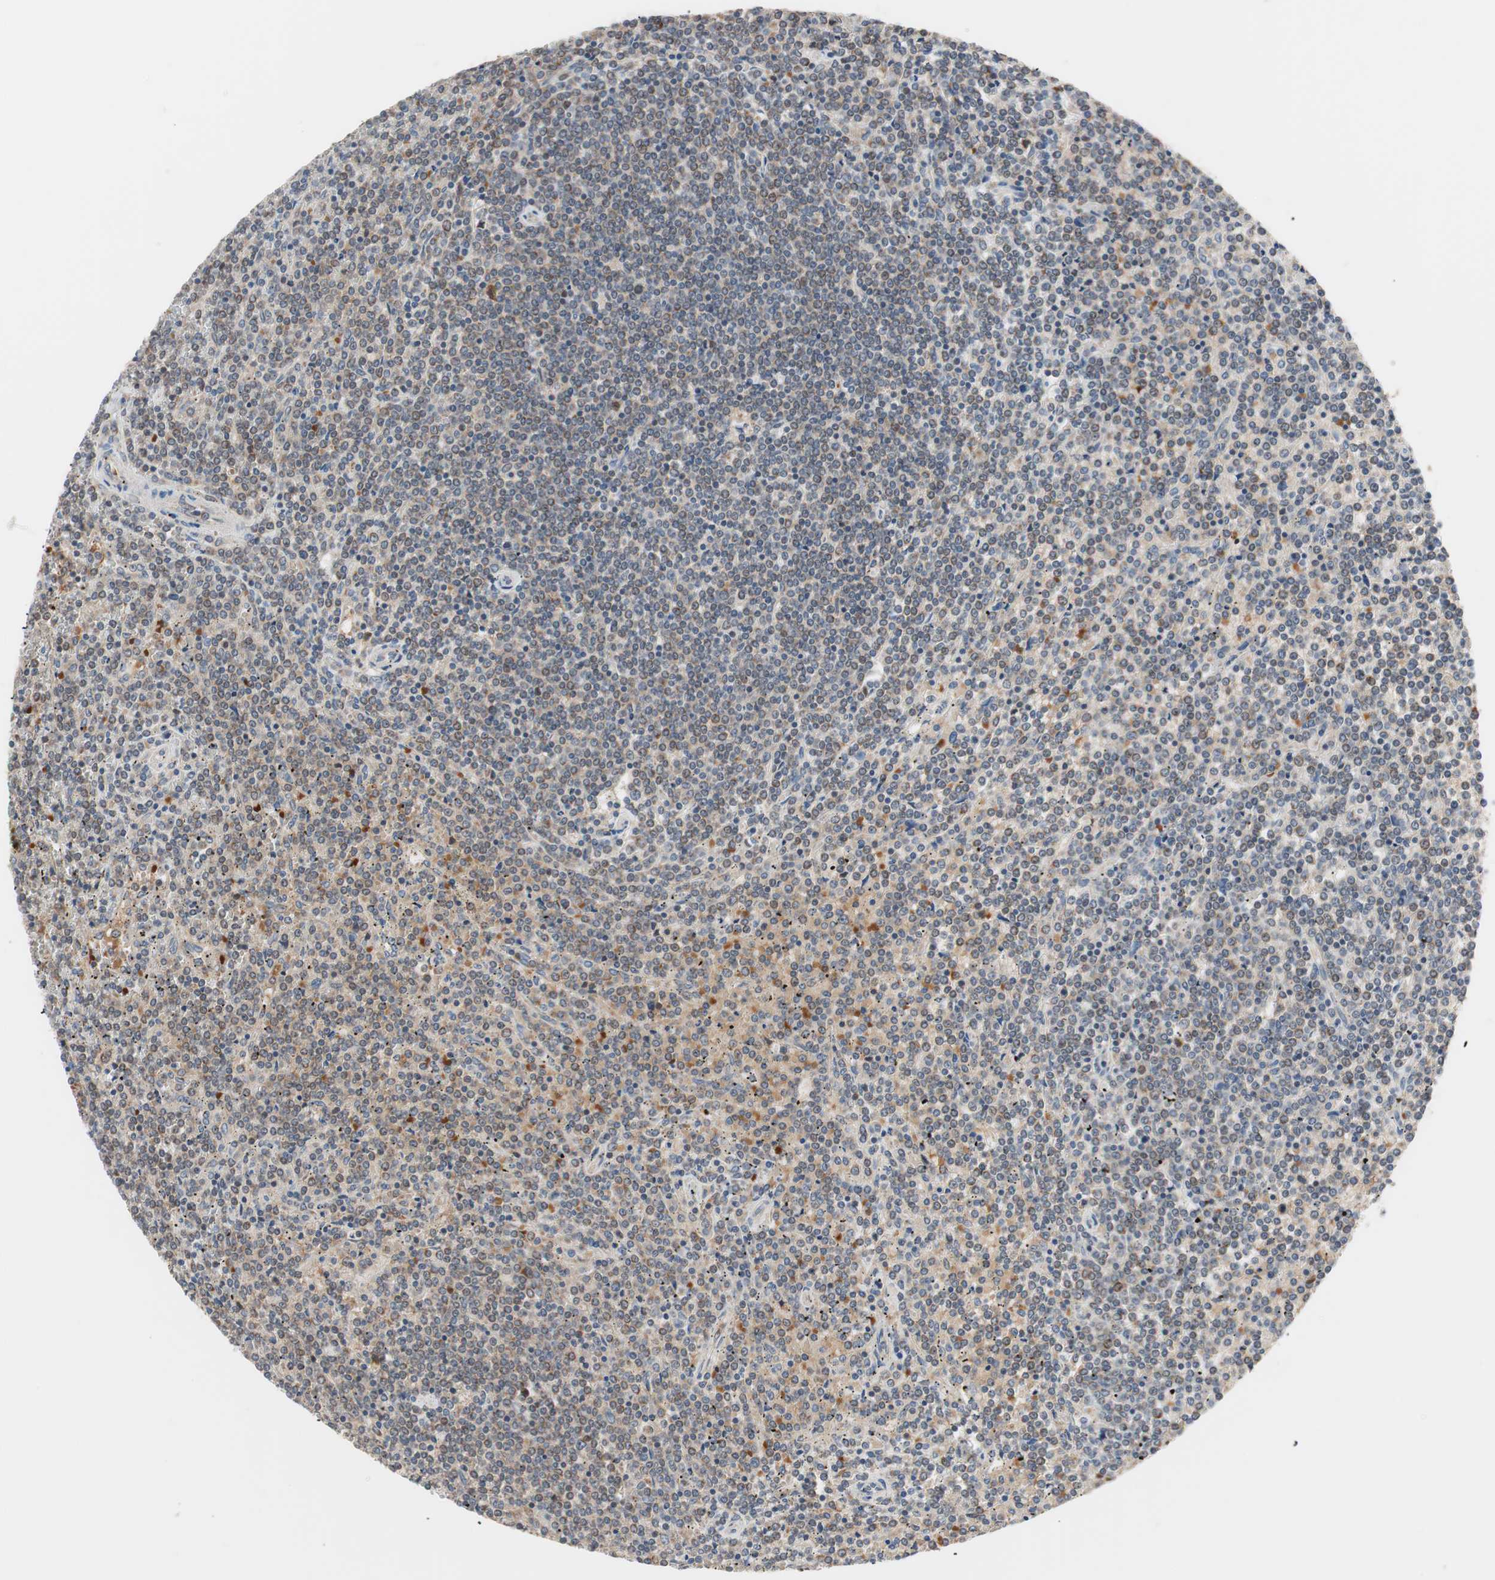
{"staining": {"intensity": "moderate", "quantity": ">75%", "location": "cytoplasmic/membranous"}, "tissue": "lymphoma", "cell_type": "Tumor cells", "image_type": "cancer", "snomed": [{"axis": "morphology", "description": "Malignant lymphoma, non-Hodgkin's type, Low grade"}, {"axis": "topography", "description": "Spleen"}], "caption": "The photomicrograph demonstrates immunohistochemical staining of lymphoma. There is moderate cytoplasmic/membranous expression is present in approximately >75% of tumor cells.", "gene": "HMBS", "patient": {"sex": "female", "age": 19}}